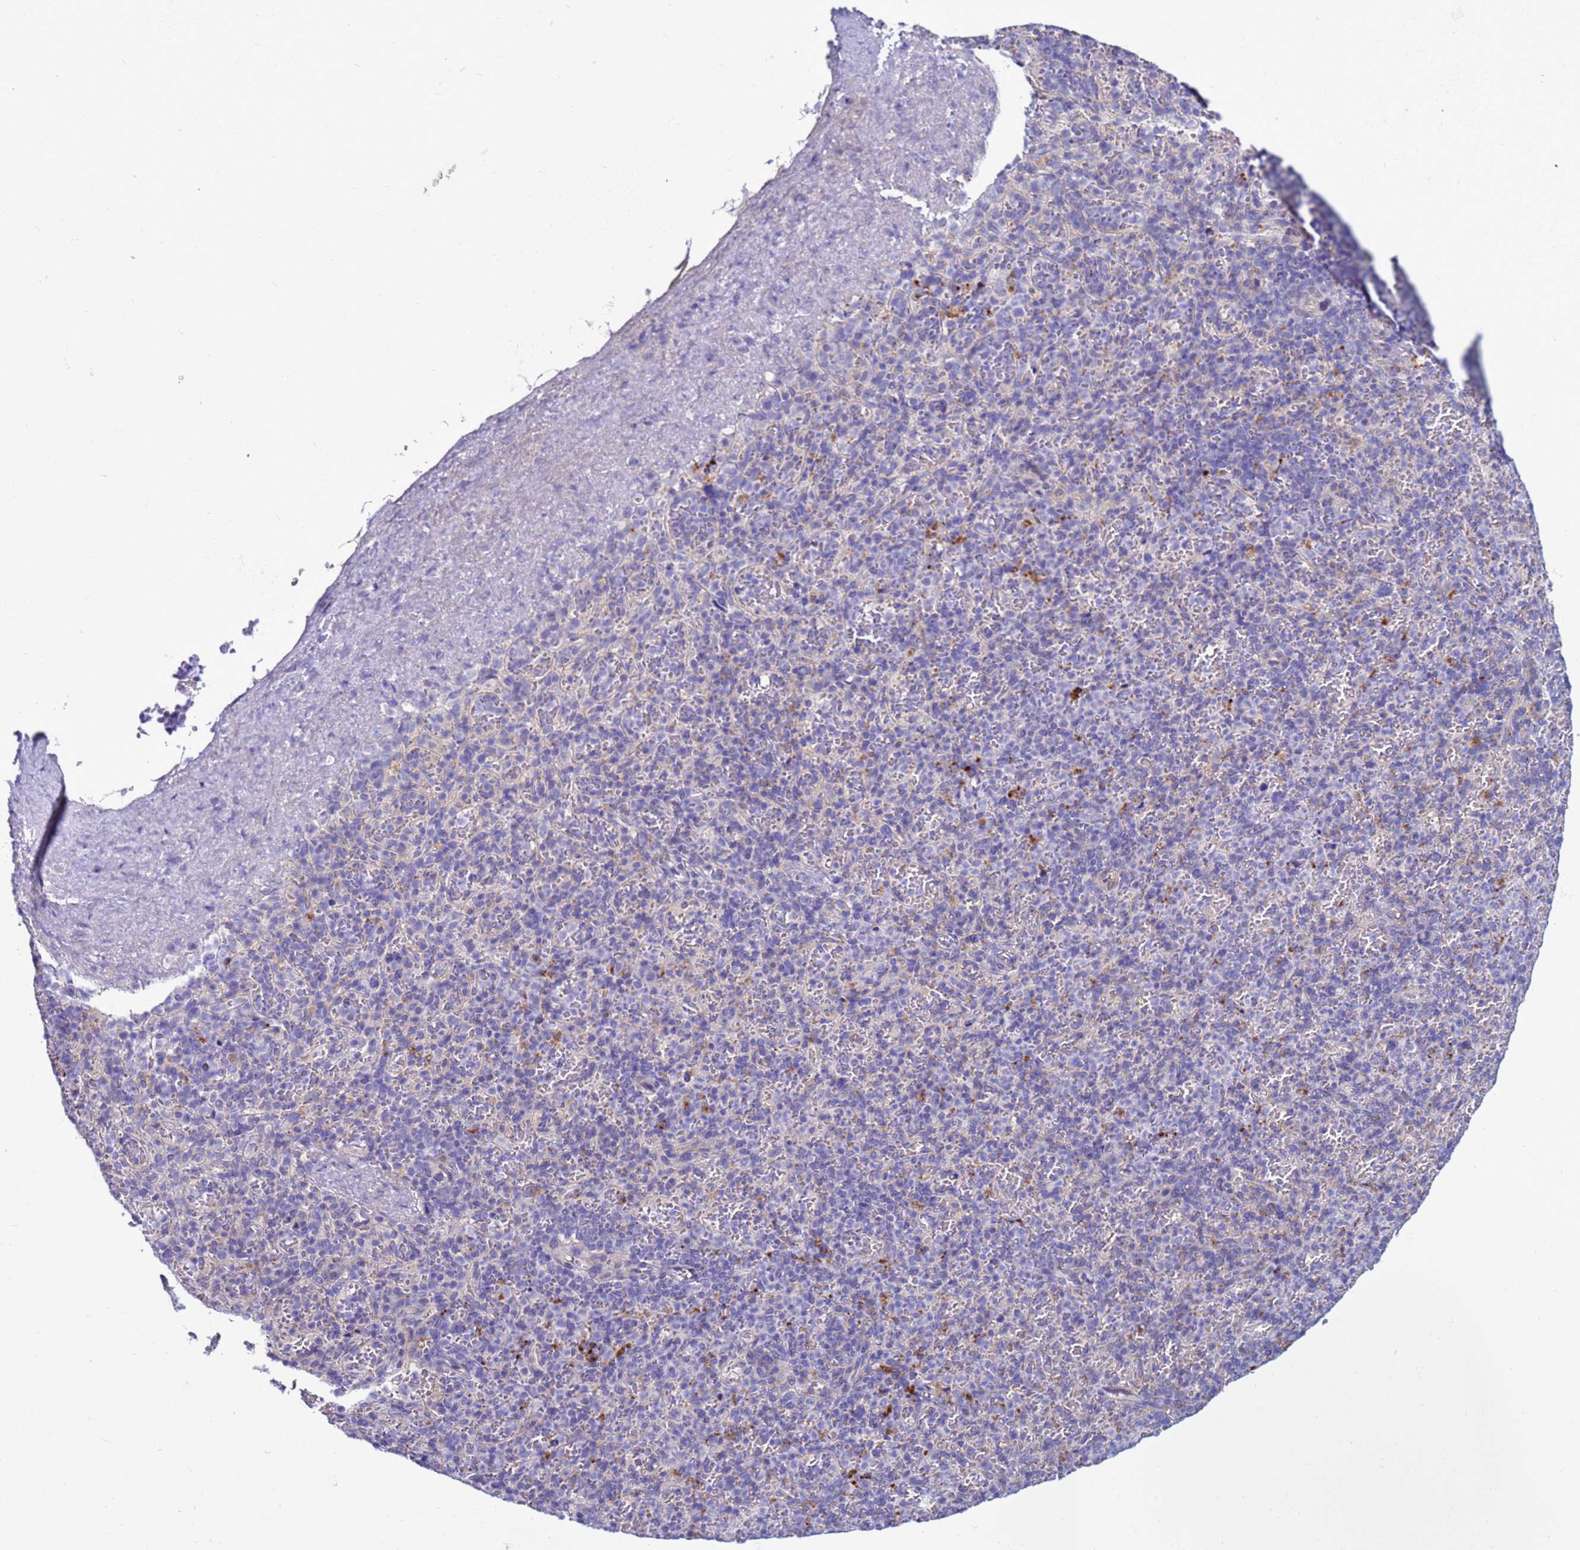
{"staining": {"intensity": "negative", "quantity": "none", "location": "none"}, "tissue": "spleen", "cell_type": "Cells in red pulp", "image_type": "normal", "snomed": [{"axis": "morphology", "description": "Normal tissue, NOS"}, {"axis": "topography", "description": "Spleen"}], "caption": "Immunohistochemical staining of unremarkable spleen reveals no significant expression in cells in red pulp. Nuclei are stained in blue.", "gene": "NAT1", "patient": {"sex": "female", "age": 74}}